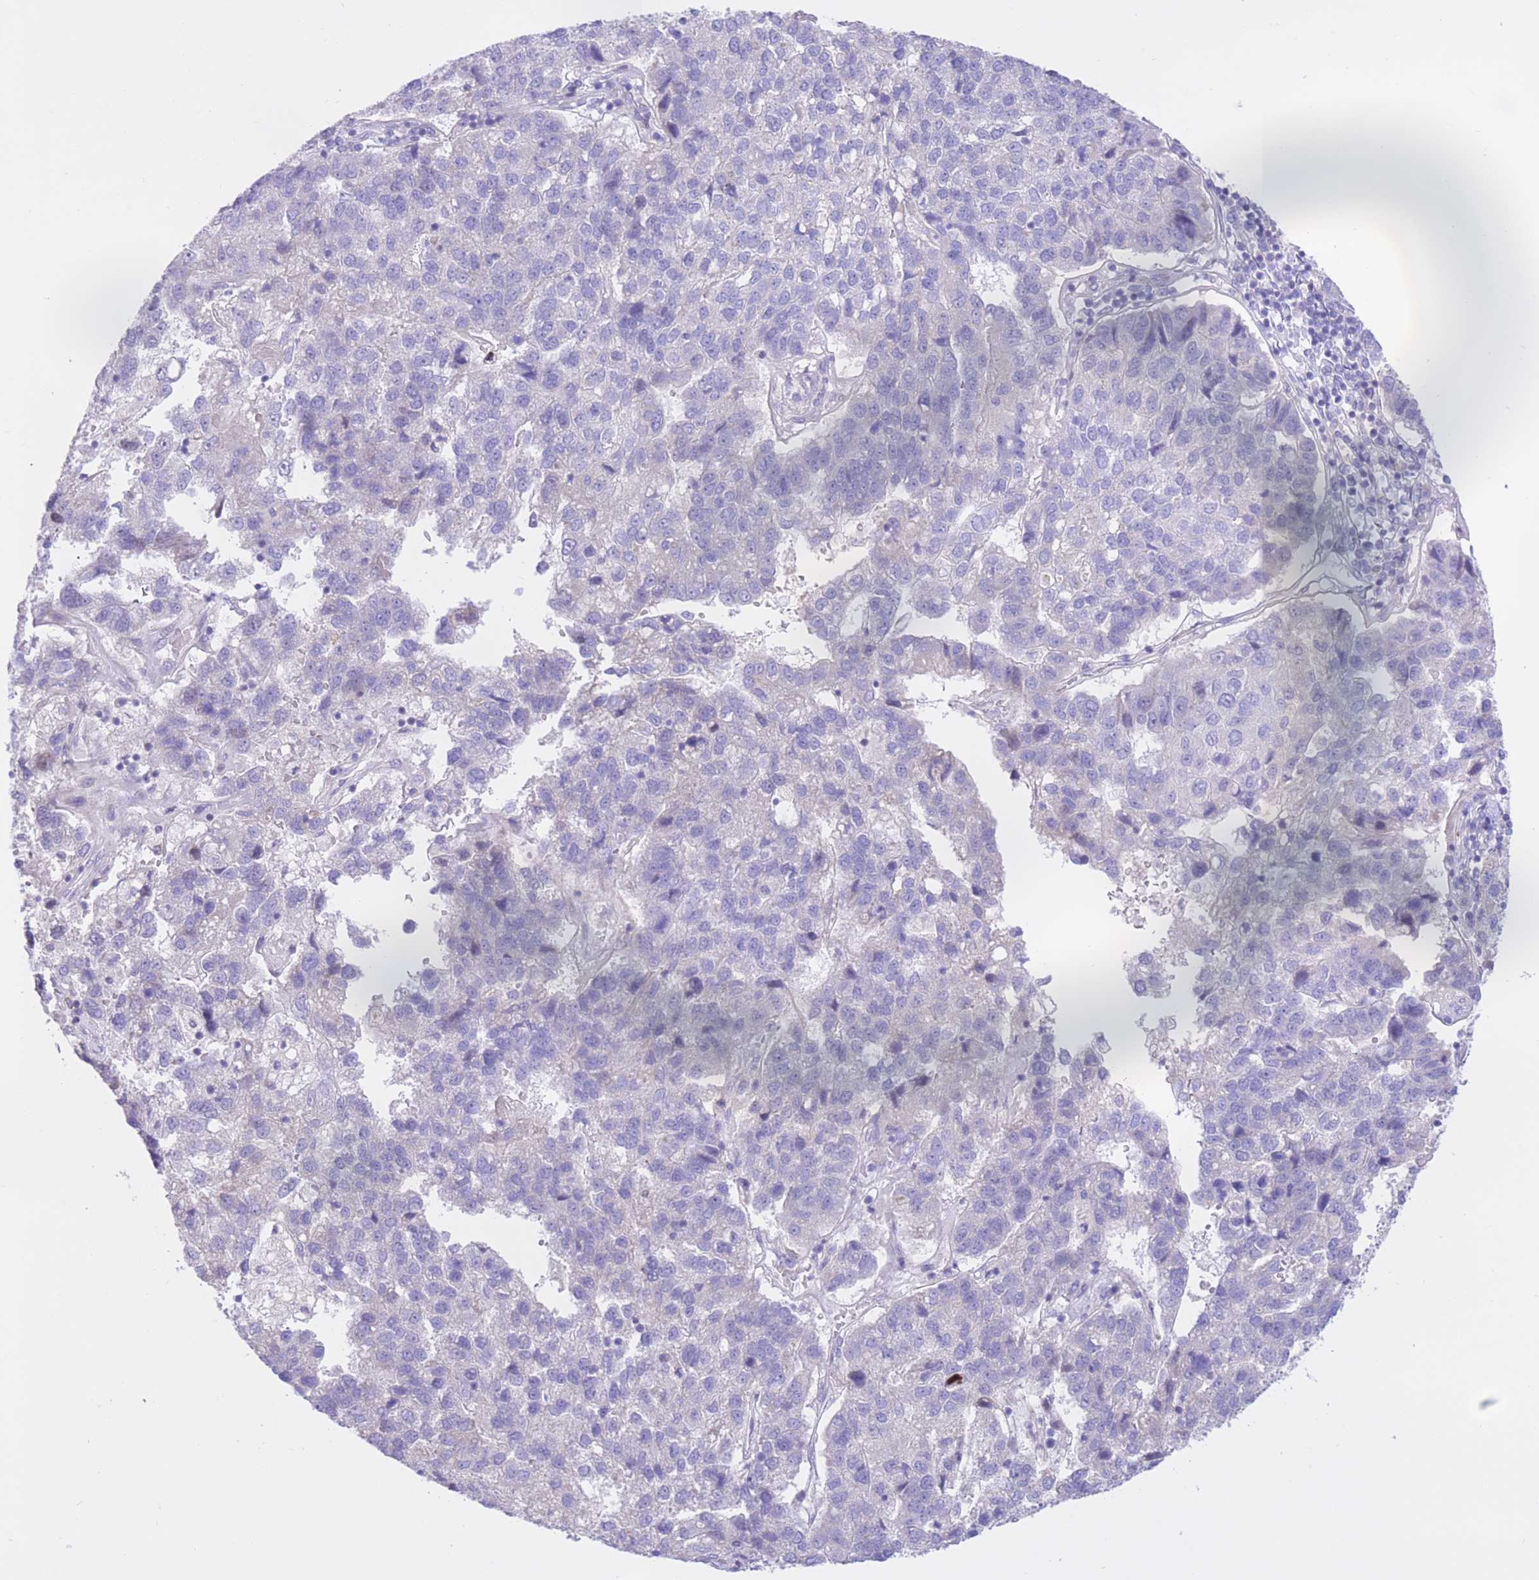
{"staining": {"intensity": "negative", "quantity": "none", "location": "none"}, "tissue": "pancreatic cancer", "cell_type": "Tumor cells", "image_type": "cancer", "snomed": [{"axis": "morphology", "description": "Adenocarcinoma, NOS"}, {"axis": "topography", "description": "Pancreas"}], "caption": "Tumor cells are negative for brown protein staining in pancreatic cancer (adenocarcinoma).", "gene": "RPL39L", "patient": {"sex": "female", "age": 61}}